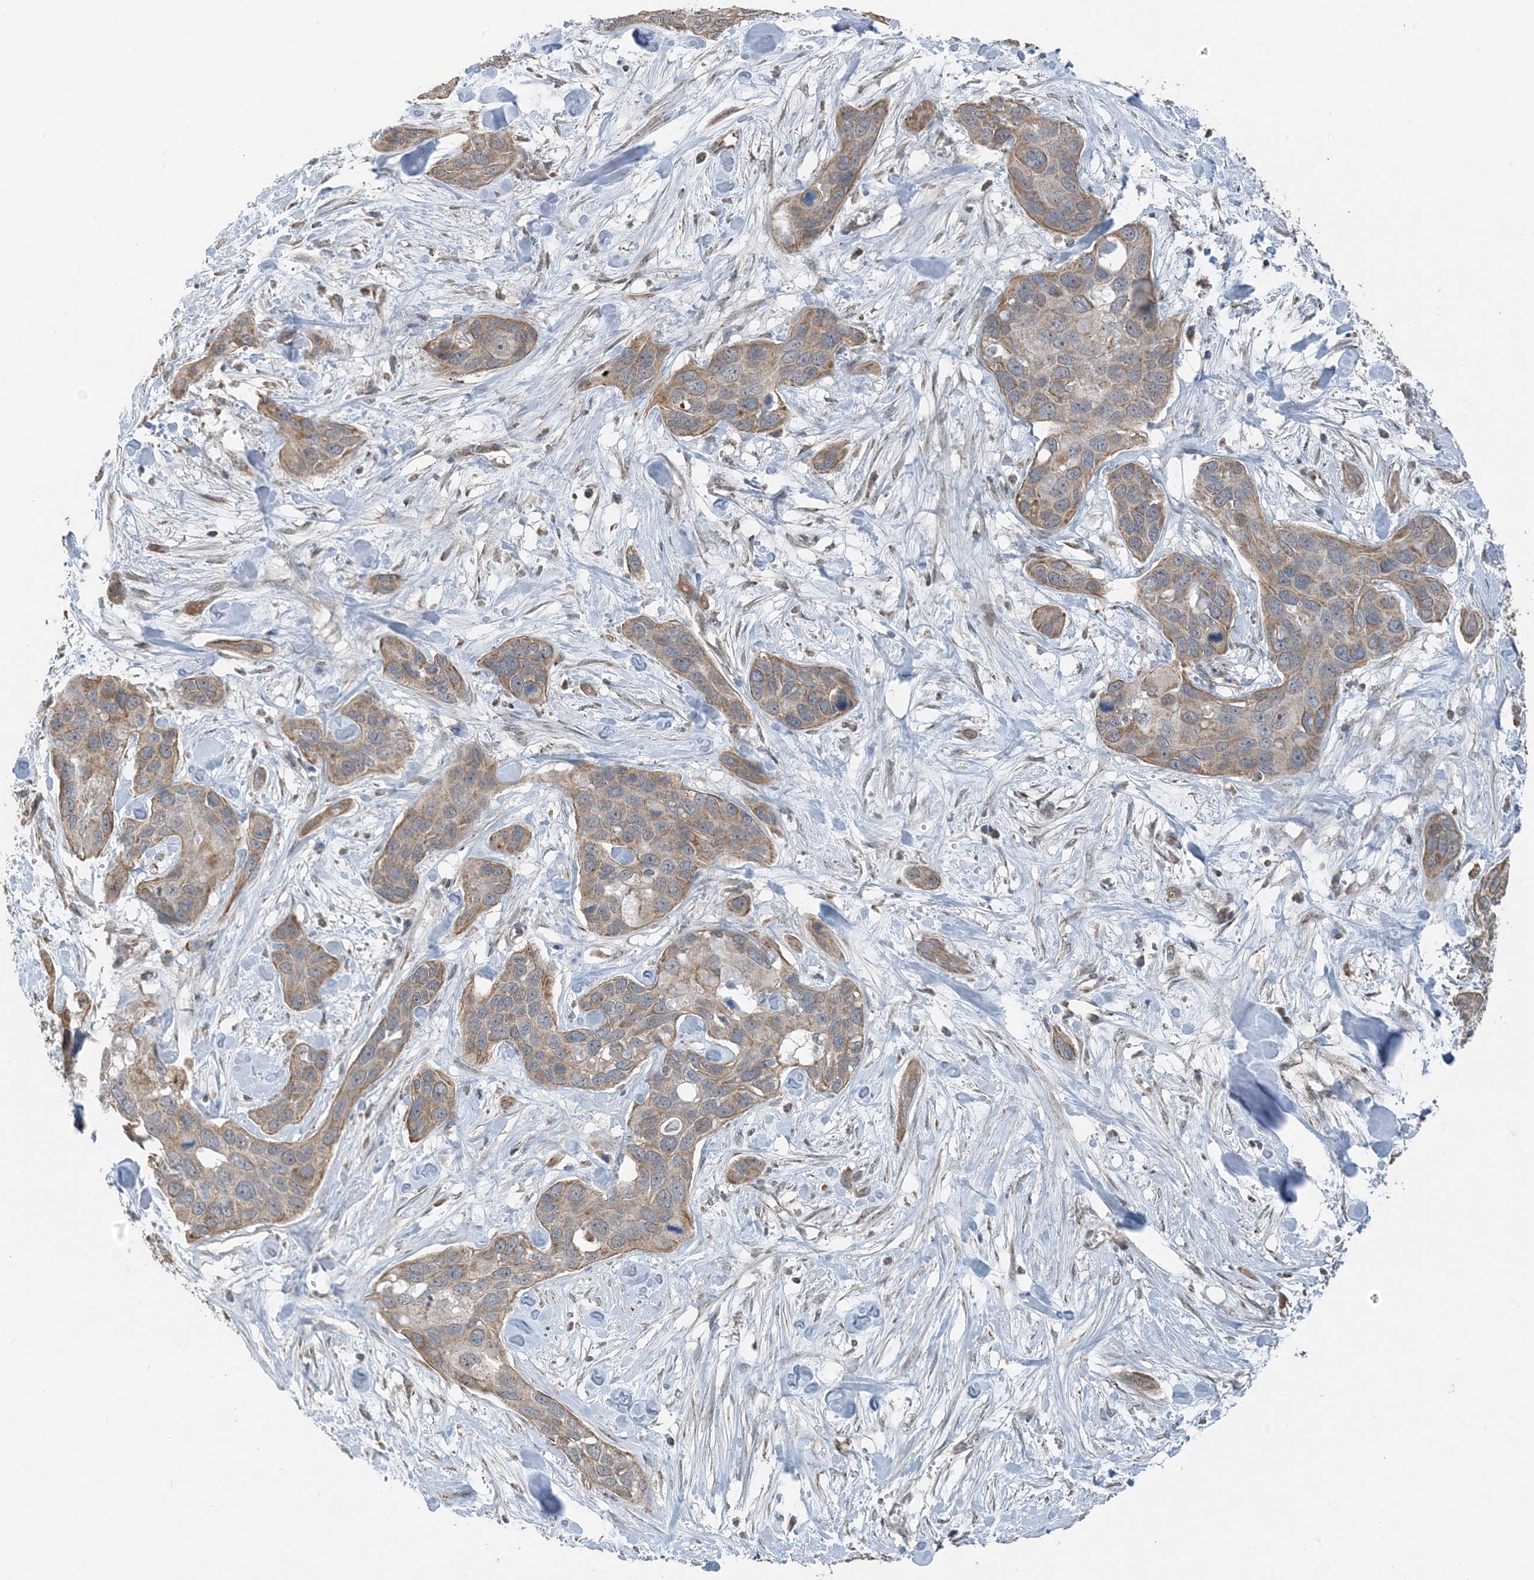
{"staining": {"intensity": "weak", "quantity": ">75%", "location": "cytoplasmic/membranous"}, "tissue": "pancreatic cancer", "cell_type": "Tumor cells", "image_type": "cancer", "snomed": [{"axis": "morphology", "description": "Adenocarcinoma, NOS"}, {"axis": "topography", "description": "Pancreas"}], "caption": "This image exhibits immunohistochemistry (IHC) staining of pancreatic adenocarcinoma, with low weak cytoplasmic/membranous staining in about >75% of tumor cells.", "gene": "PILRB", "patient": {"sex": "female", "age": 60}}